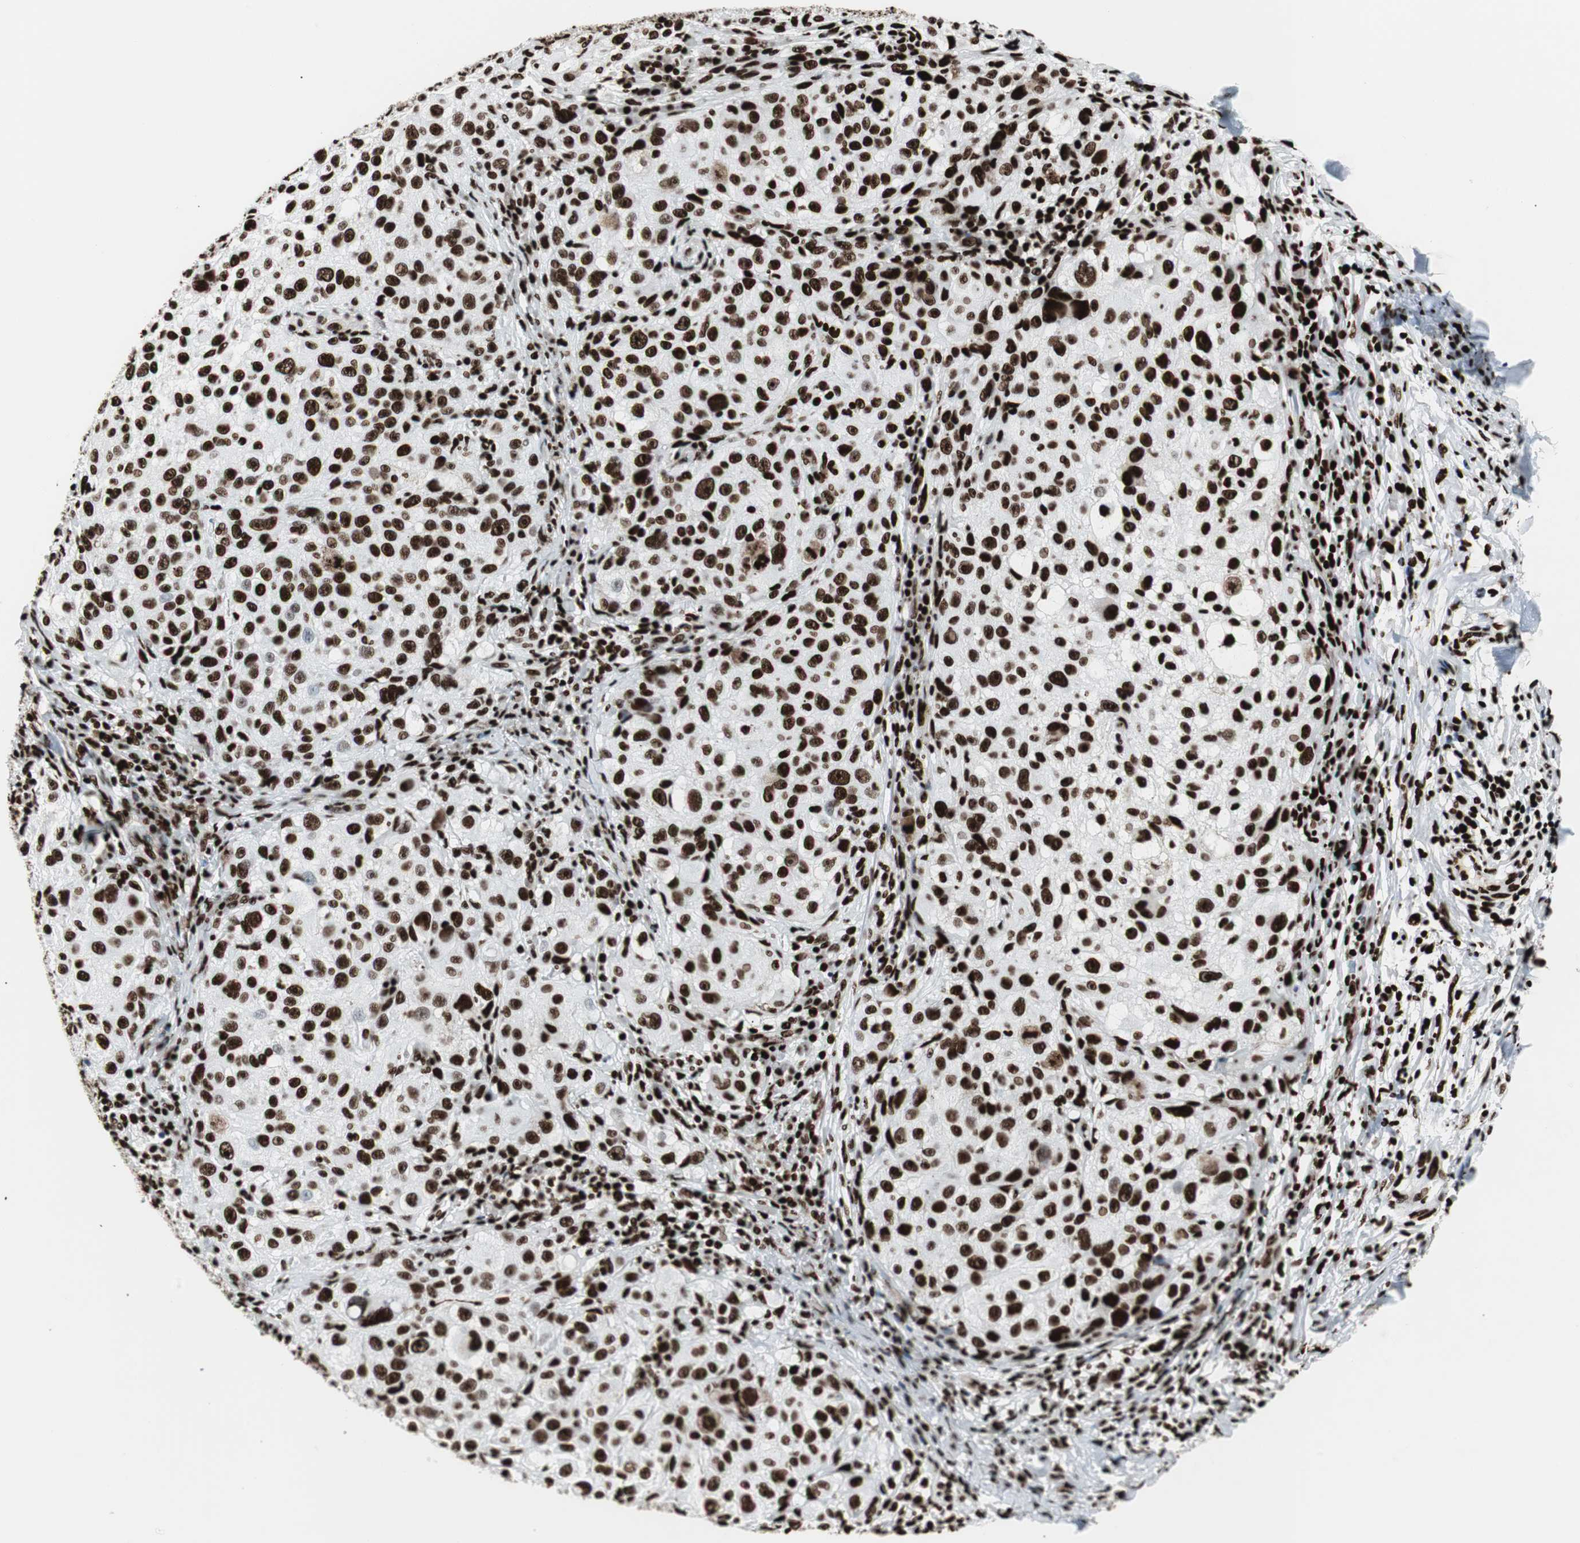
{"staining": {"intensity": "strong", "quantity": ">75%", "location": "nuclear"}, "tissue": "melanoma", "cell_type": "Tumor cells", "image_type": "cancer", "snomed": [{"axis": "morphology", "description": "Necrosis, NOS"}, {"axis": "morphology", "description": "Malignant melanoma, NOS"}, {"axis": "topography", "description": "Skin"}], "caption": "A micrograph of human melanoma stained for a protein reveals strong nuclear brown staining in tumor cells.", "gene": "NCL", "patient": {"sex": "female", "age": 87}}